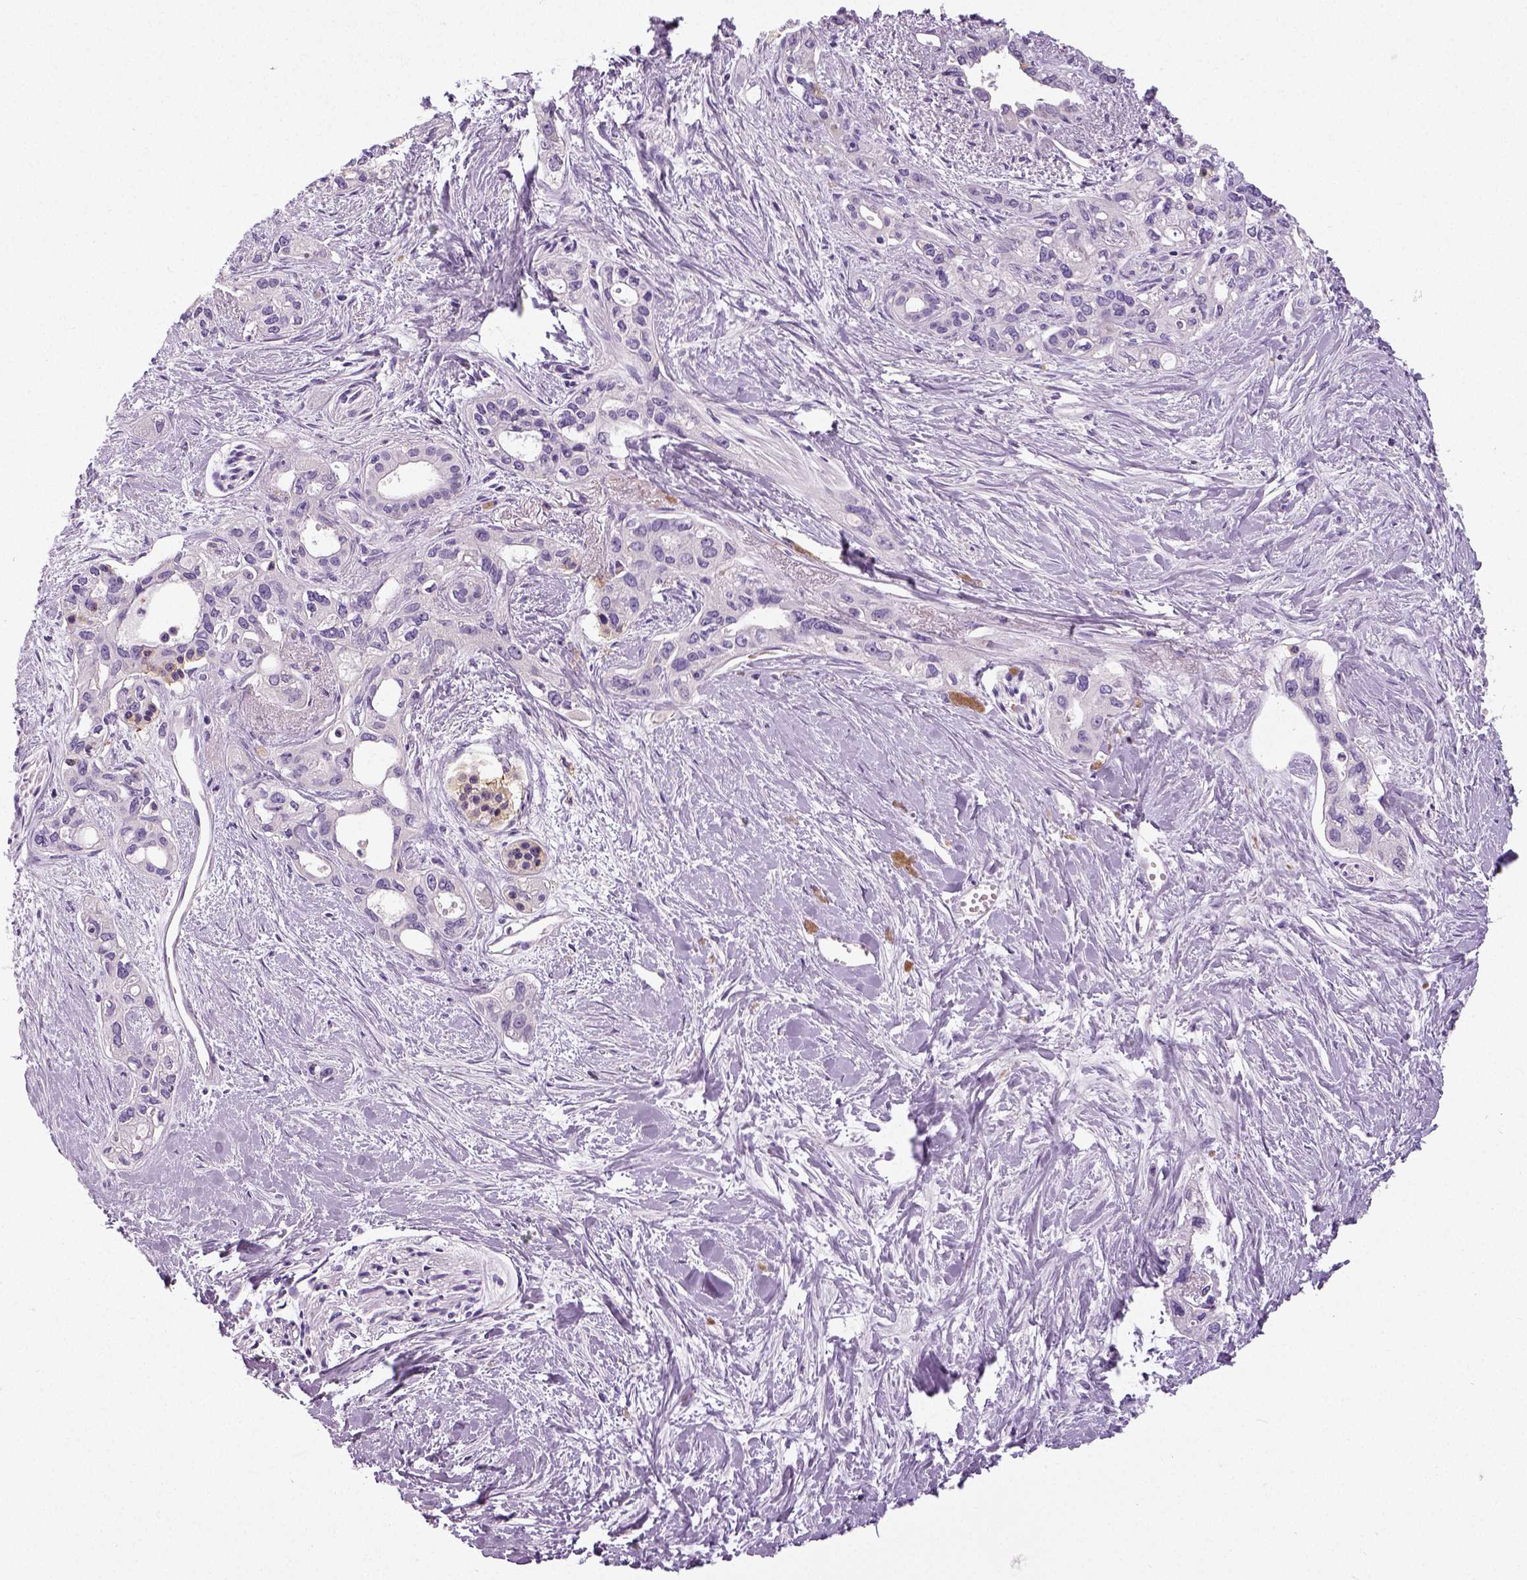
{"staining": {"intensity": "negative", "quantity": "none", "location": "none"}, "tissue": "pancreatic cancer", "cell_type": "Tumor cells", "image_type": "cancer", "snomed": [{"axis": "morphology", "description": "Adenocarcinoma, NOS"}, {"axis": "topography", "description": "Pancreas"}], "caption": "Immunohistochemistry (IHC) photomicrograph of neoplastic tissue: pancreatic cancer stained with DAB displays no significant protein staining in tumor cells.", "gene": "NECAB2", "patient": {"sex": "female", "age": 50}}